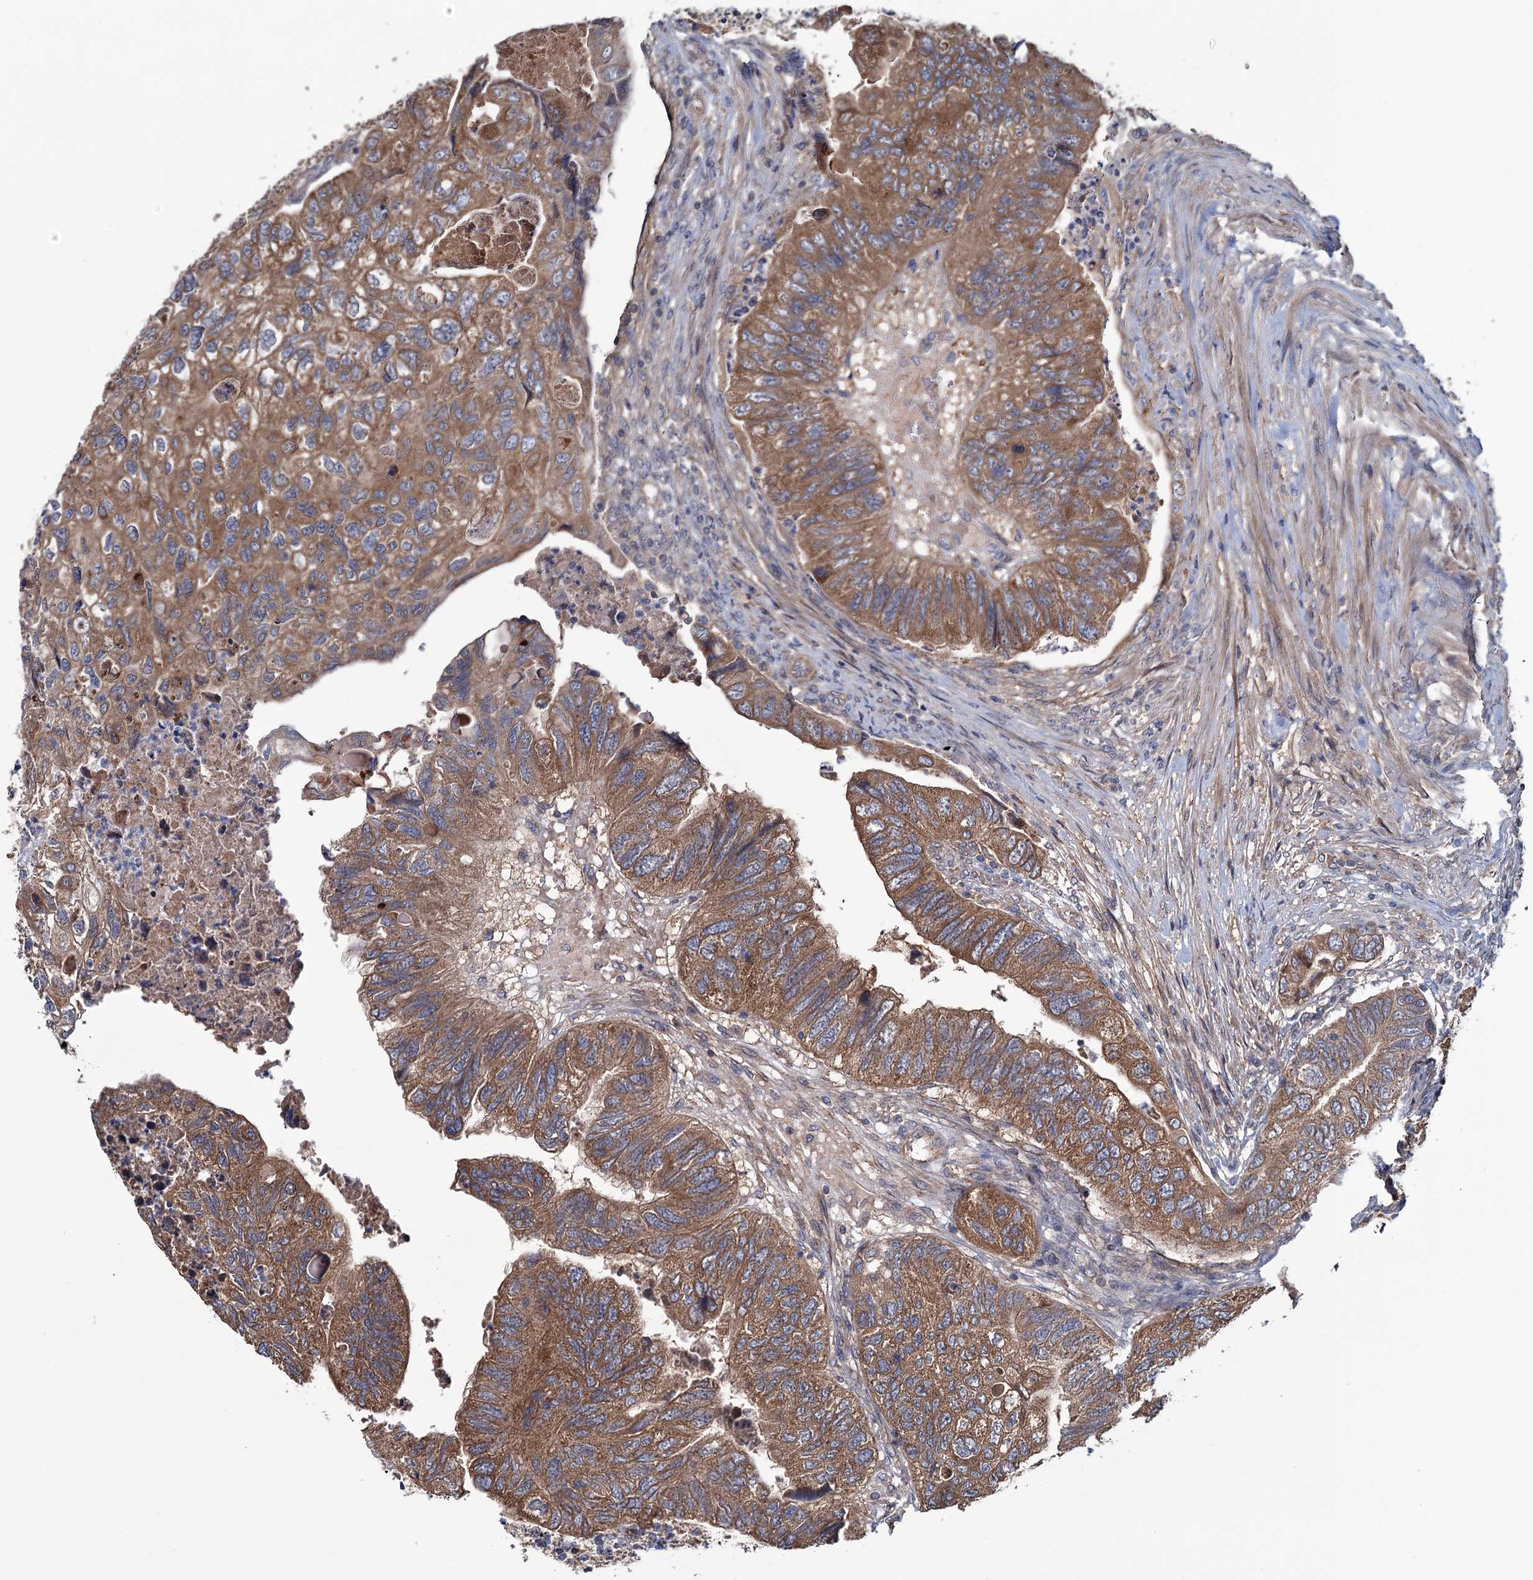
{"staining": {"intensity": "moderate", "quantity": ">75%", "location": "cytoplasmic/membranous"}, "tissue": "colorectal cancer", "cell_type": "Tumor cells", "image_type": "cancer", "snomed": [{"axis": "morphology", "description": "Adenocarcinoma, NOS"}, {"axis": "topography", "description": "Rectum"}], "caption": "Protein staining exhibits moderate cytoplasmic/membranous expression in about >75% of tumor cells in adenocarcinoma (colorectal).", "gene": "MTRR", "patient": {"sex": "male", "age": 63}}